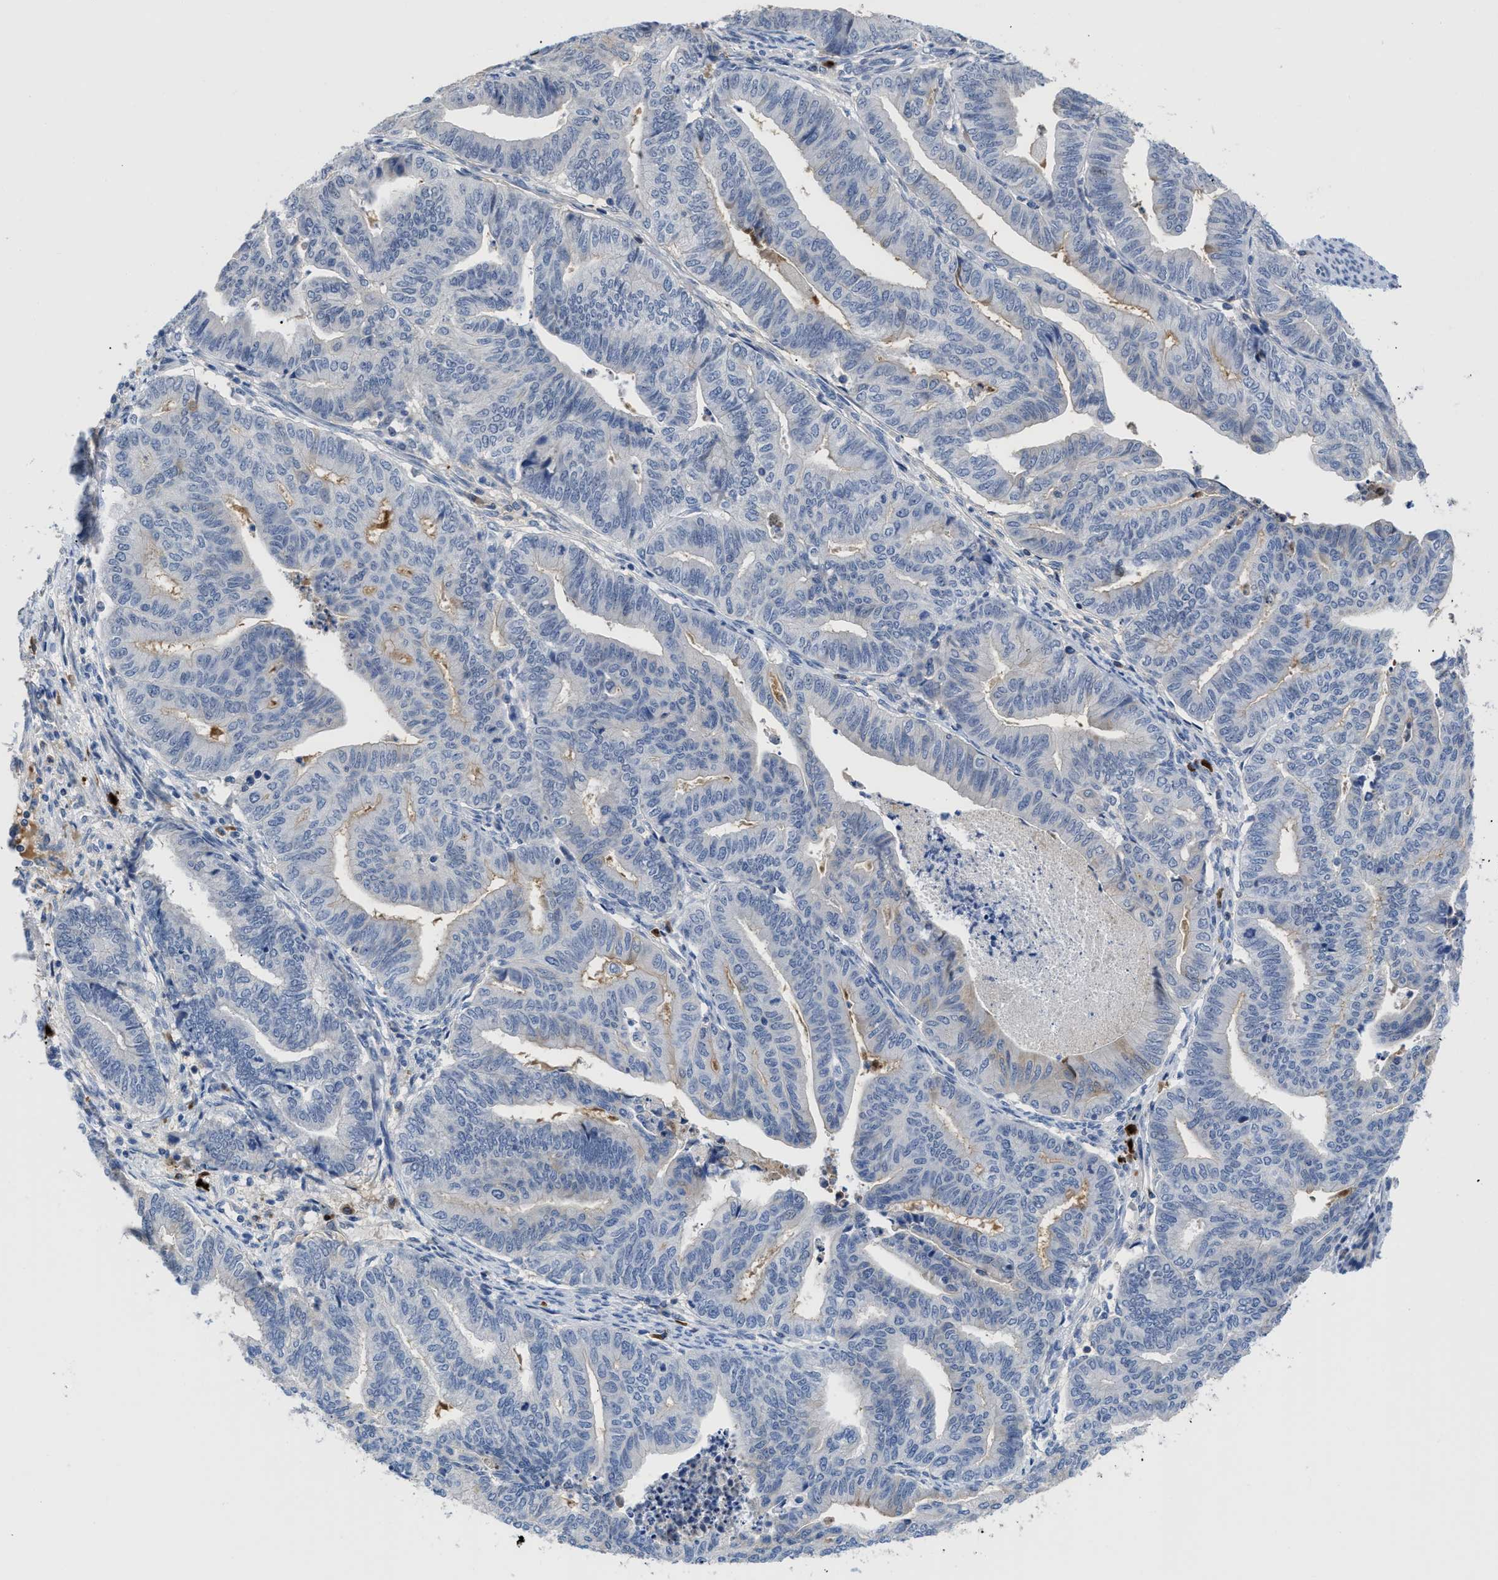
{"staining": {"intensity": "negative", "quantity": "none", "location": "none"}, "tissue": "endometrial cancer", "cell_type": "Tumor cells", "image_type": "cancer", "snomed": [{"axis": "morphology", "description": "Adenocarcinoma, NOS"}, {"axis": "topography", "description": "Endometrium"}], "caption": "High magnification brightfield microscopy of endometrial adenocarcinoma stained with DAB (3,3'-diaminobenzidine) (brown) and counterstained with hematoxylin (blue): tumor cells show no significant staining.", "gene": "OR9K2", "patient": {"sex": "female", "age": 79}}